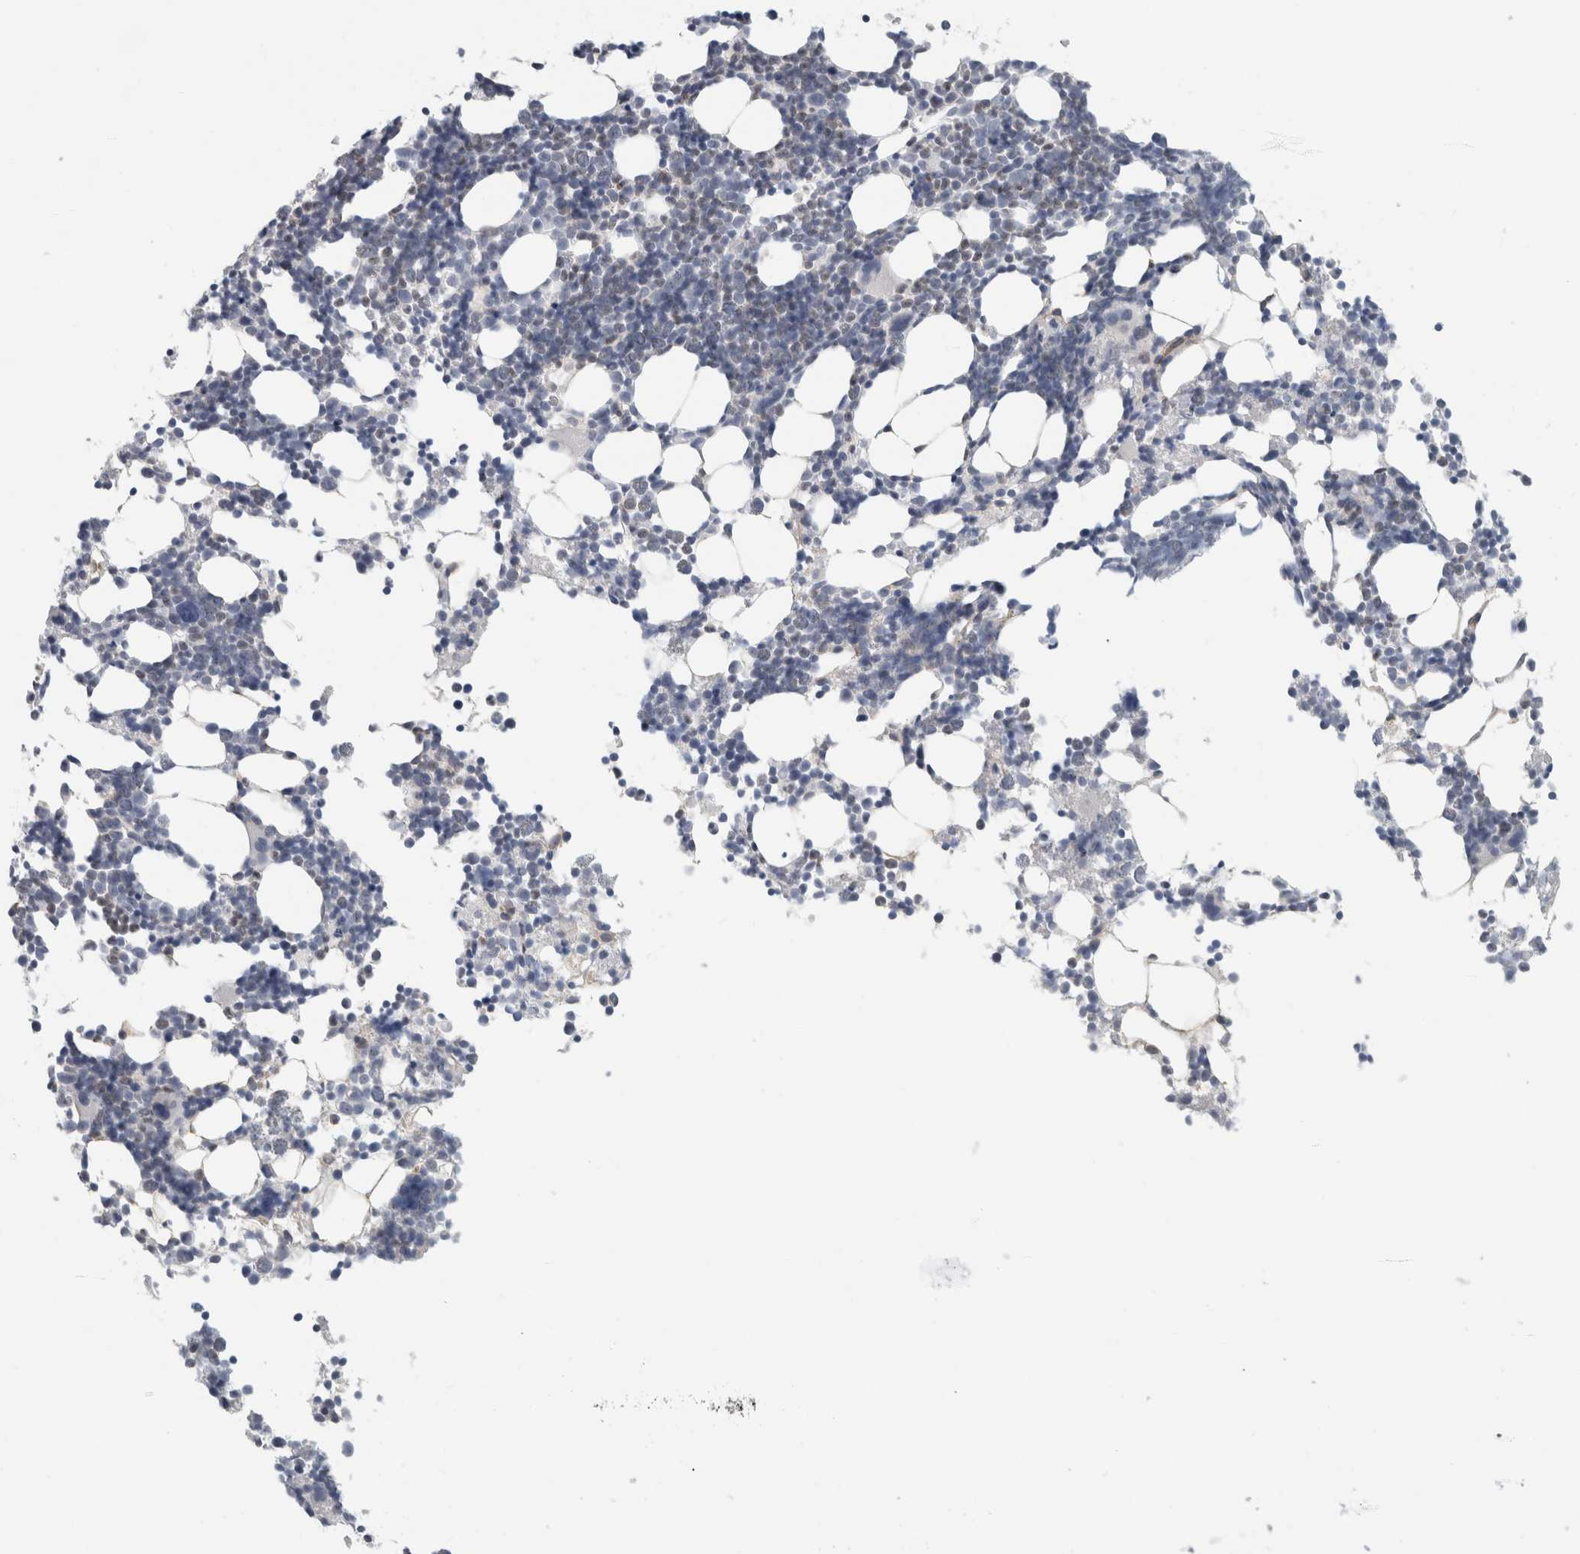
{"staining": {"intensity": "negative", "quantity": "none", "location": "none"}, "tissue": "bone marrow", "cell_type": "Hematopoietic cells", "image_type": "normal", "snomed": [{"axis": "morphology", "description": "Normal tissue, NOS"}, {"axis": "morphology", "description": "Inflammation, NOS"}, {"axis": "topography", "description": "Bone marrow"}], "caption": "Benign bone marrow was stained to show a protein in brown. There is no significant expression in hematopoietic cells.", "gene": "FMR1NB", "patient": {"sex": "male", "age": 21}}